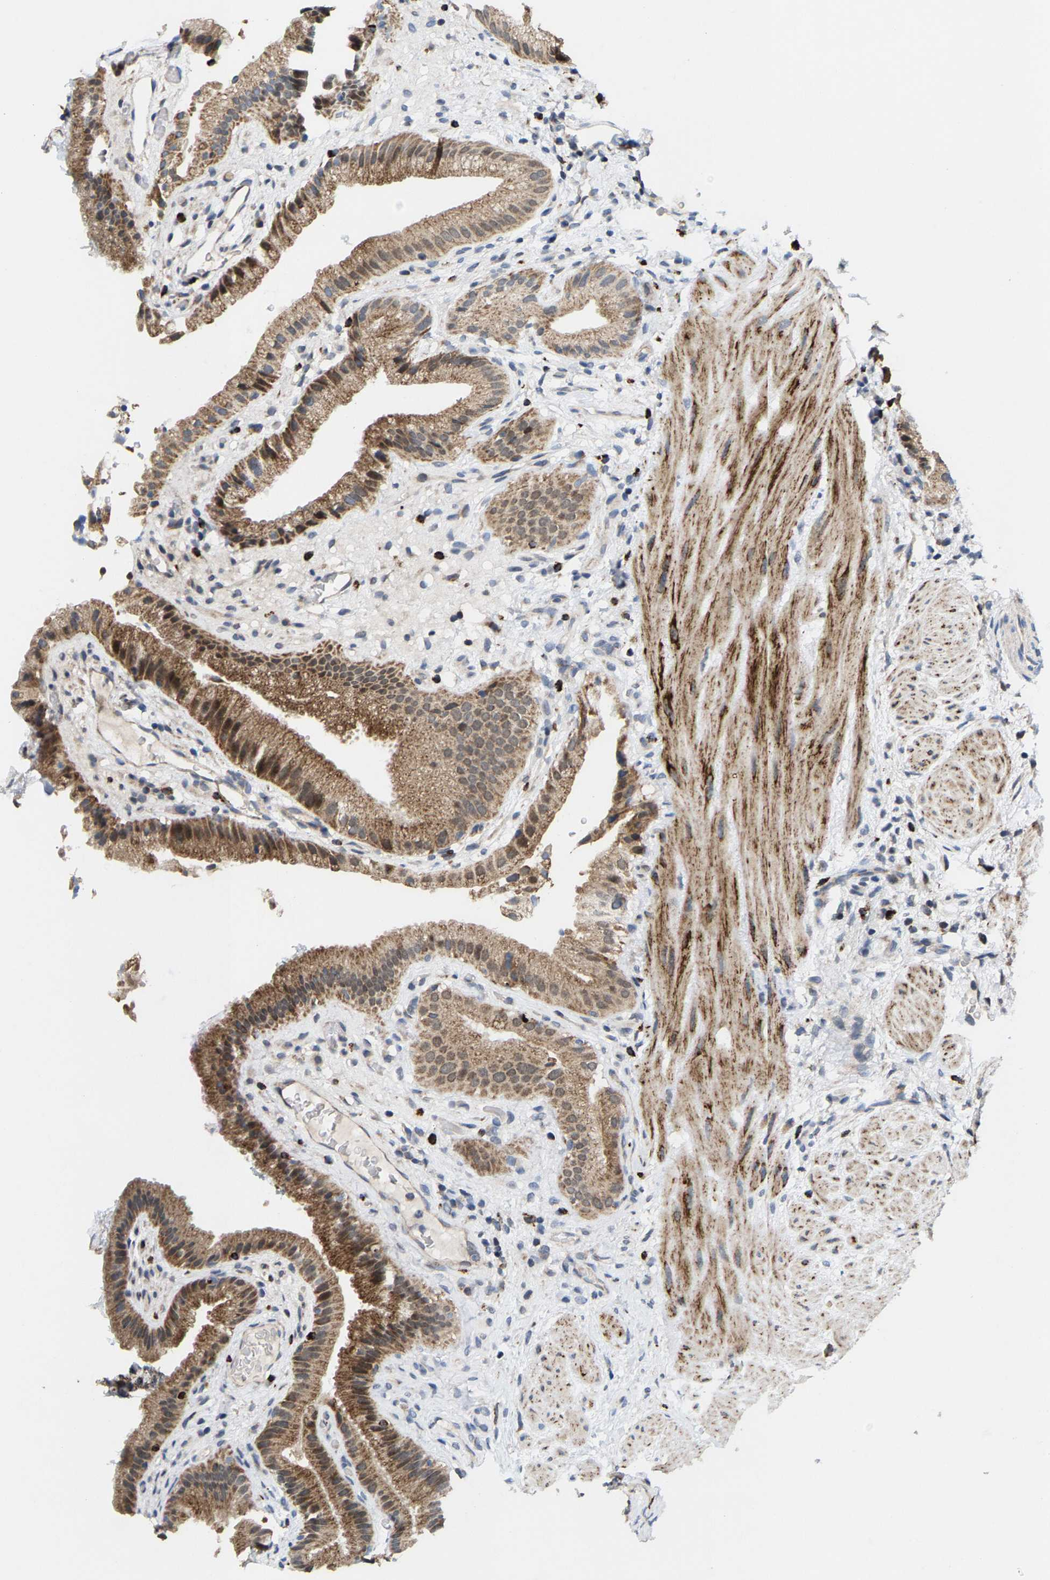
{"staining": {"intensity": "moderate", "quantity": ">75%", "location": "cytoplasmic/membranous"}, "tissue": "gallbladder", "cell_type": "Glandular cells", "image_type": "normal", "snomed": [{"axis": "morphology", "description": "Normal tissue, NOS"}, {"axis": "topography", "description": "Gallbladder"}], "caption": "This photomicrograph displays IHC staining of unremarkable human gallbladder, with medium moderate cytoplasmic/membranous positivity in about >75% of glandular cells.", "gene": "TDRKH", "patient": {"sex": "male", "age": 49}}